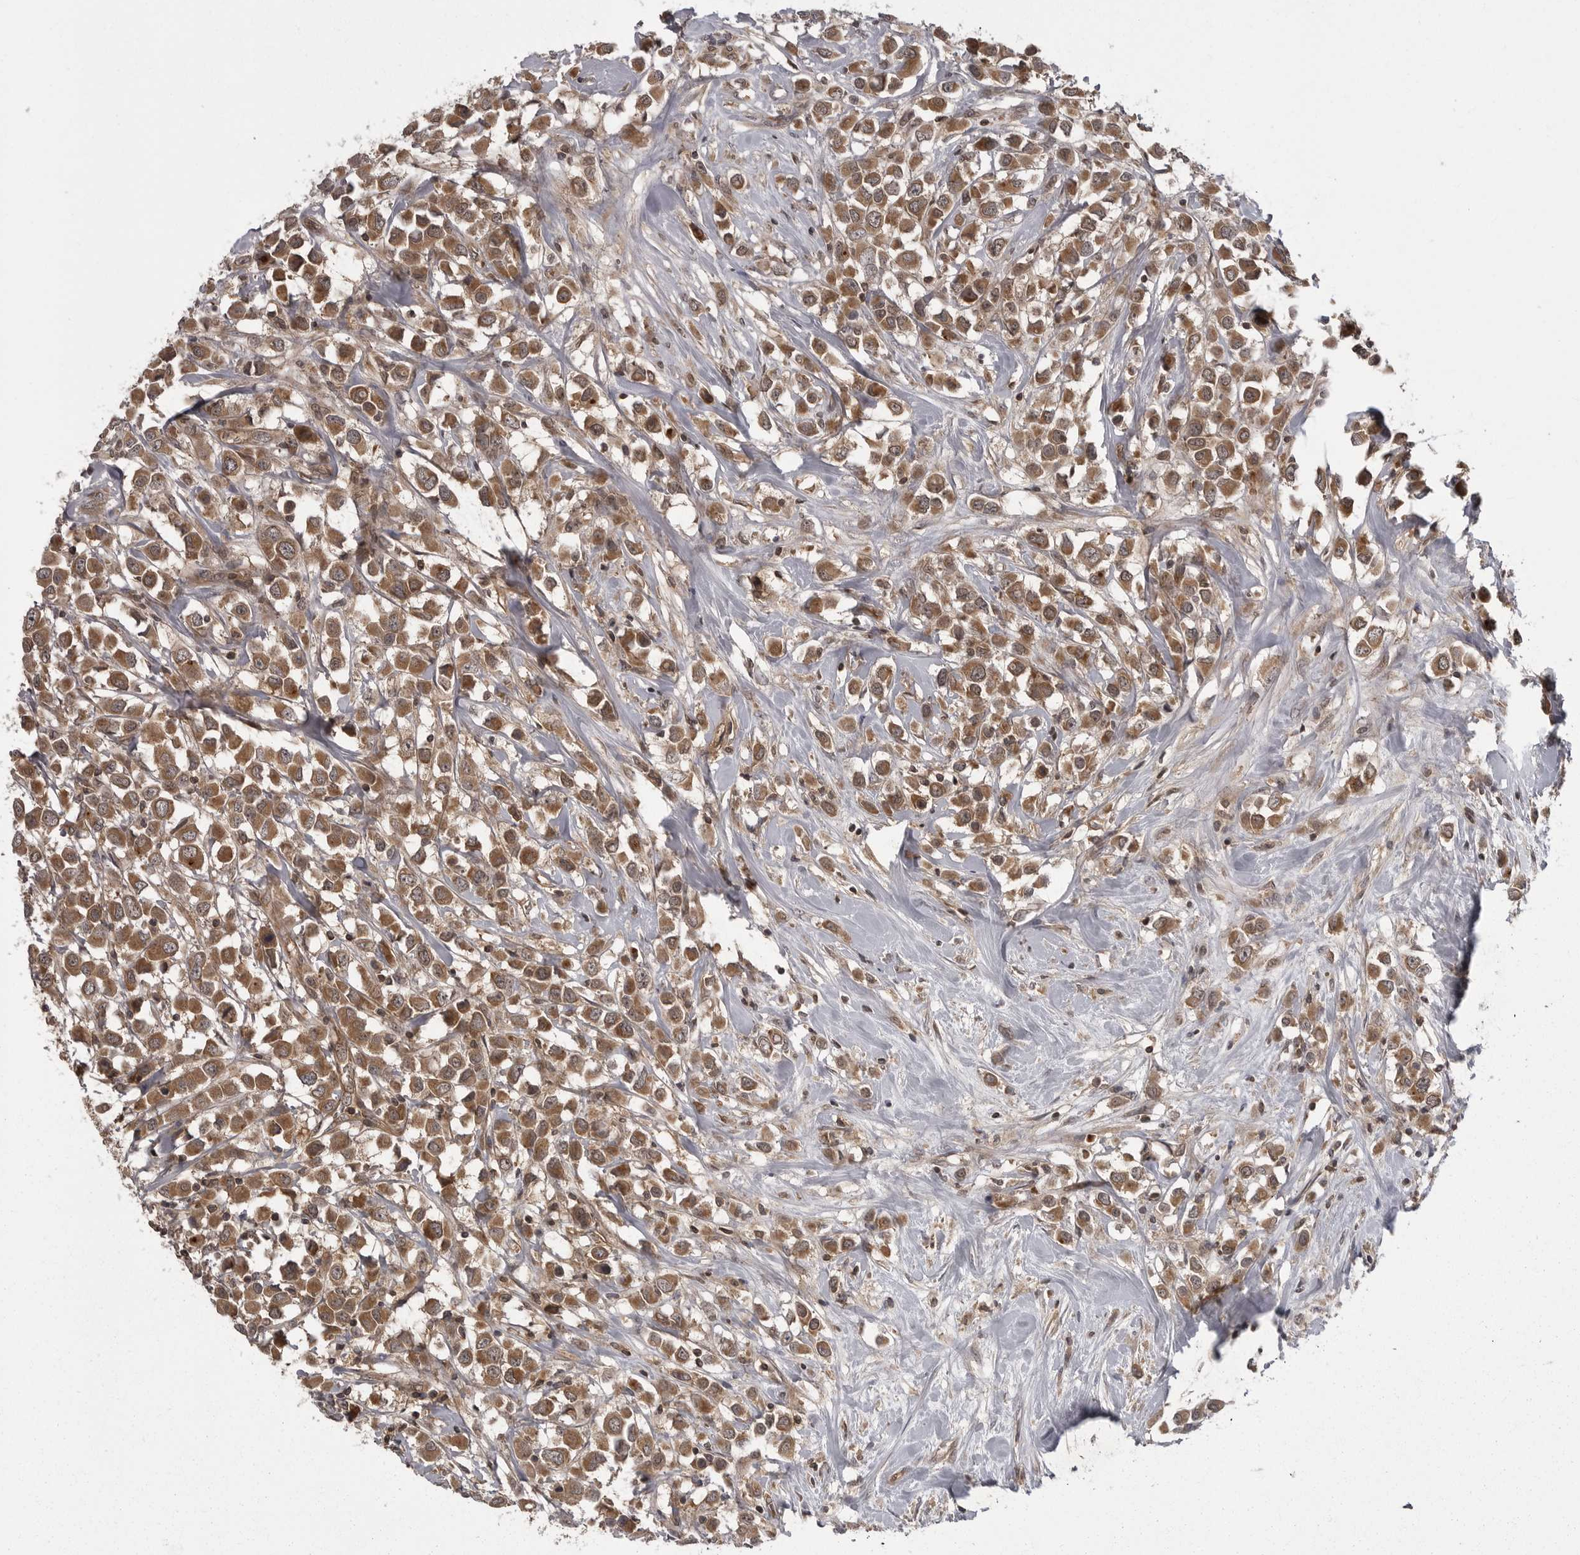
{"staining": {"intensity": "moderate", "quantity": ">75%", "location": "cytoplasmic/membranous"}, "tissue": "breast cancer", "cell_type": "Tumor cells", "image_type": "cancer", "snomed": [{"axis": "morphology", "description": "Duct carcinoma"}, {"axis": "topography", "description": "Breast"}], "caption": "Immunohistochemical staining of human breast intraductal carcinoma exhibits medium levels of moderate cytoplasmic/membranous protein staining in approximately >75% of tumor cells.", "gene": "STK24", "patient": {"sex": "female", "age": 61}}